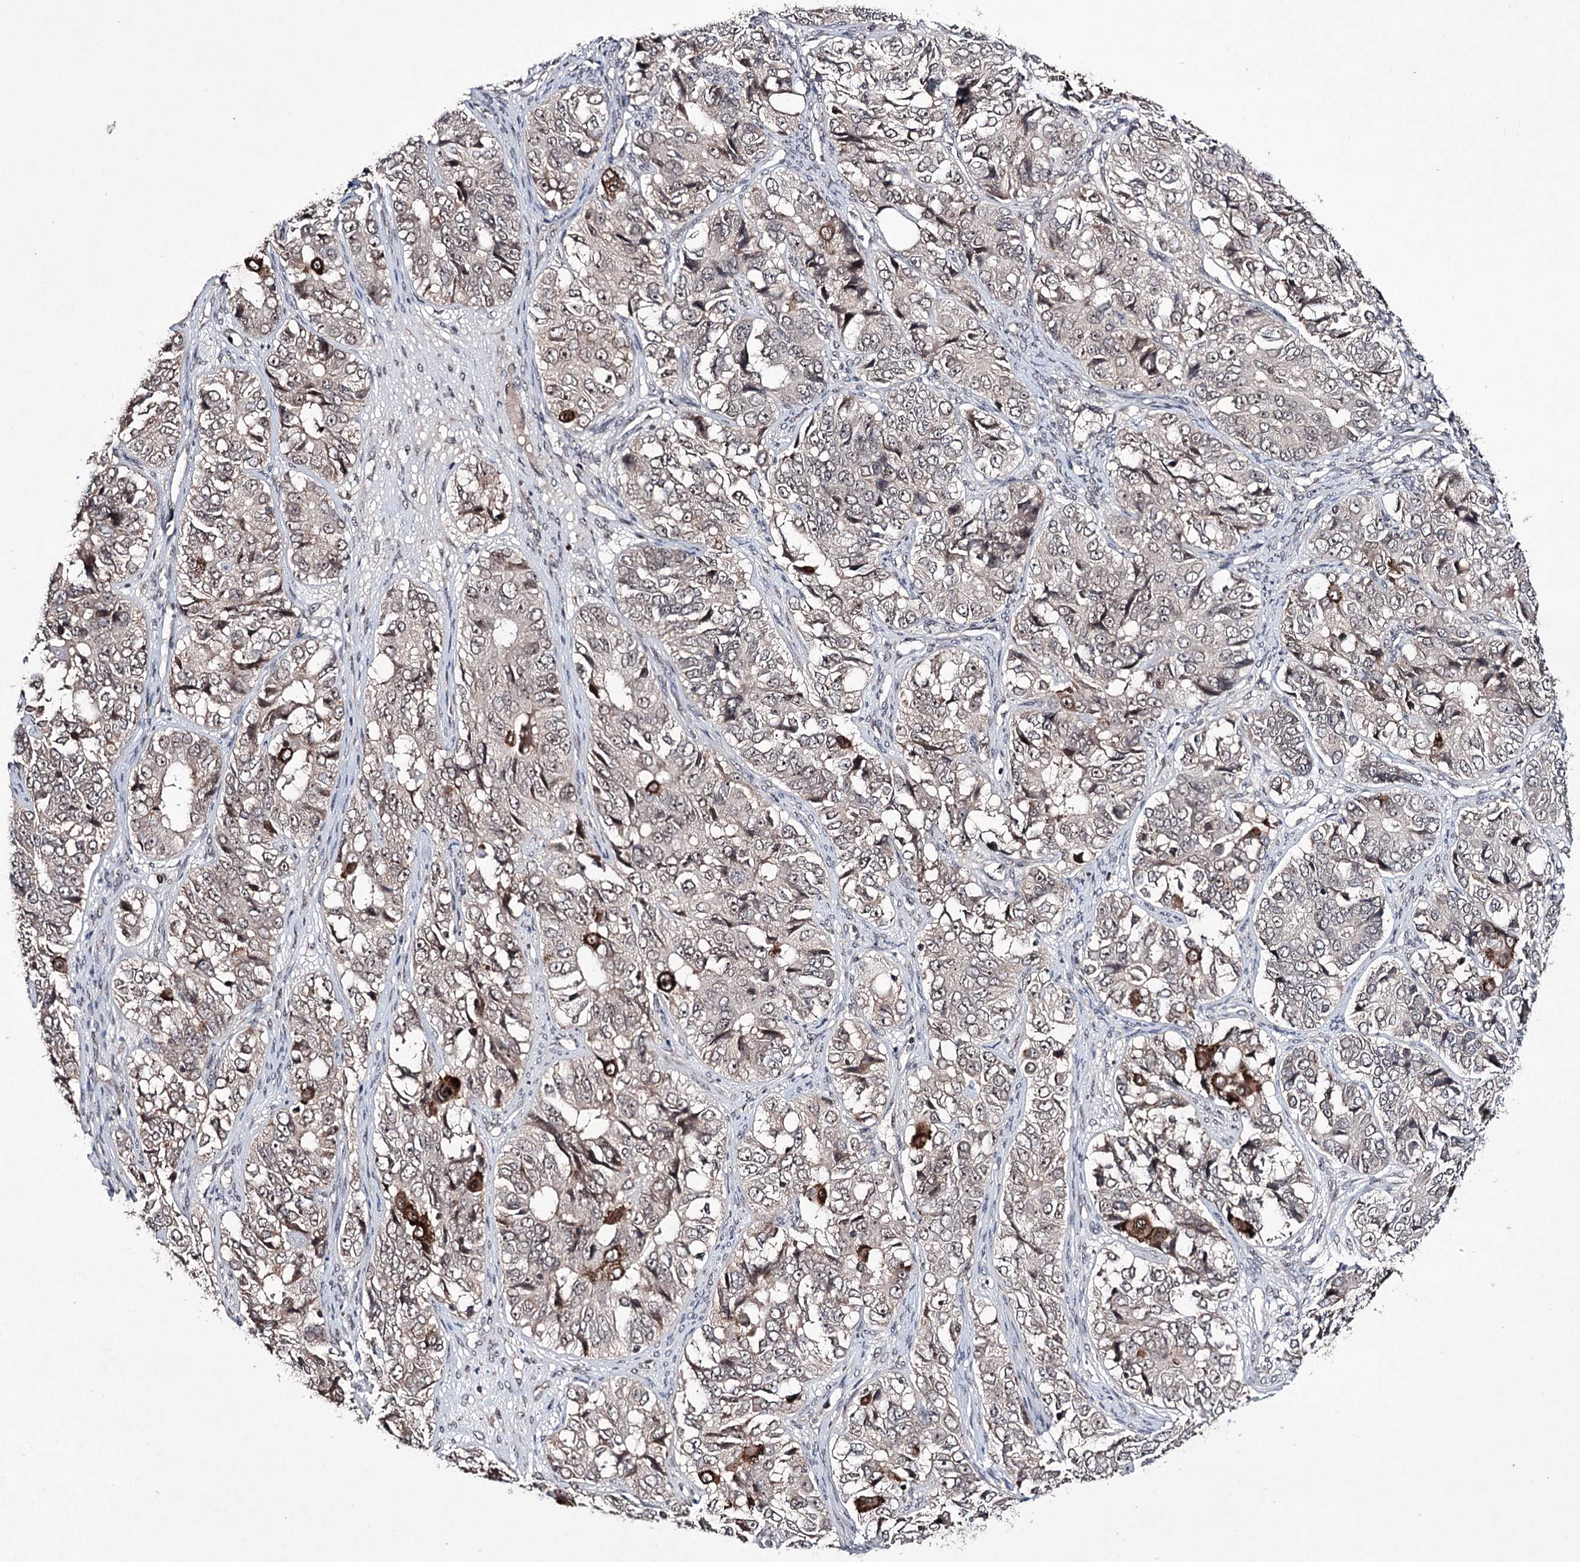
{"staining": {"intensity": "moderate", "quantity": "<25%", "location": "cytoplasmic/membranous"}, "tissue": "ovarian cancer", "cell_type": "Tumor cells", "image_type": "cancer", "snomed": [{"axis": "morphology", "description": "Carcinoma, endometroid"}, {"axis": "topography", "description": "Ovary"}], "caption": "The image reveals immunohistochemical staining of ovarian cancer. There is moderate cytoplasmic/membranous staining is appreciated in approximately <25% of tumor cells.", "gene": "VGLL4", "patient": {"sex": "female", "age": 51}}